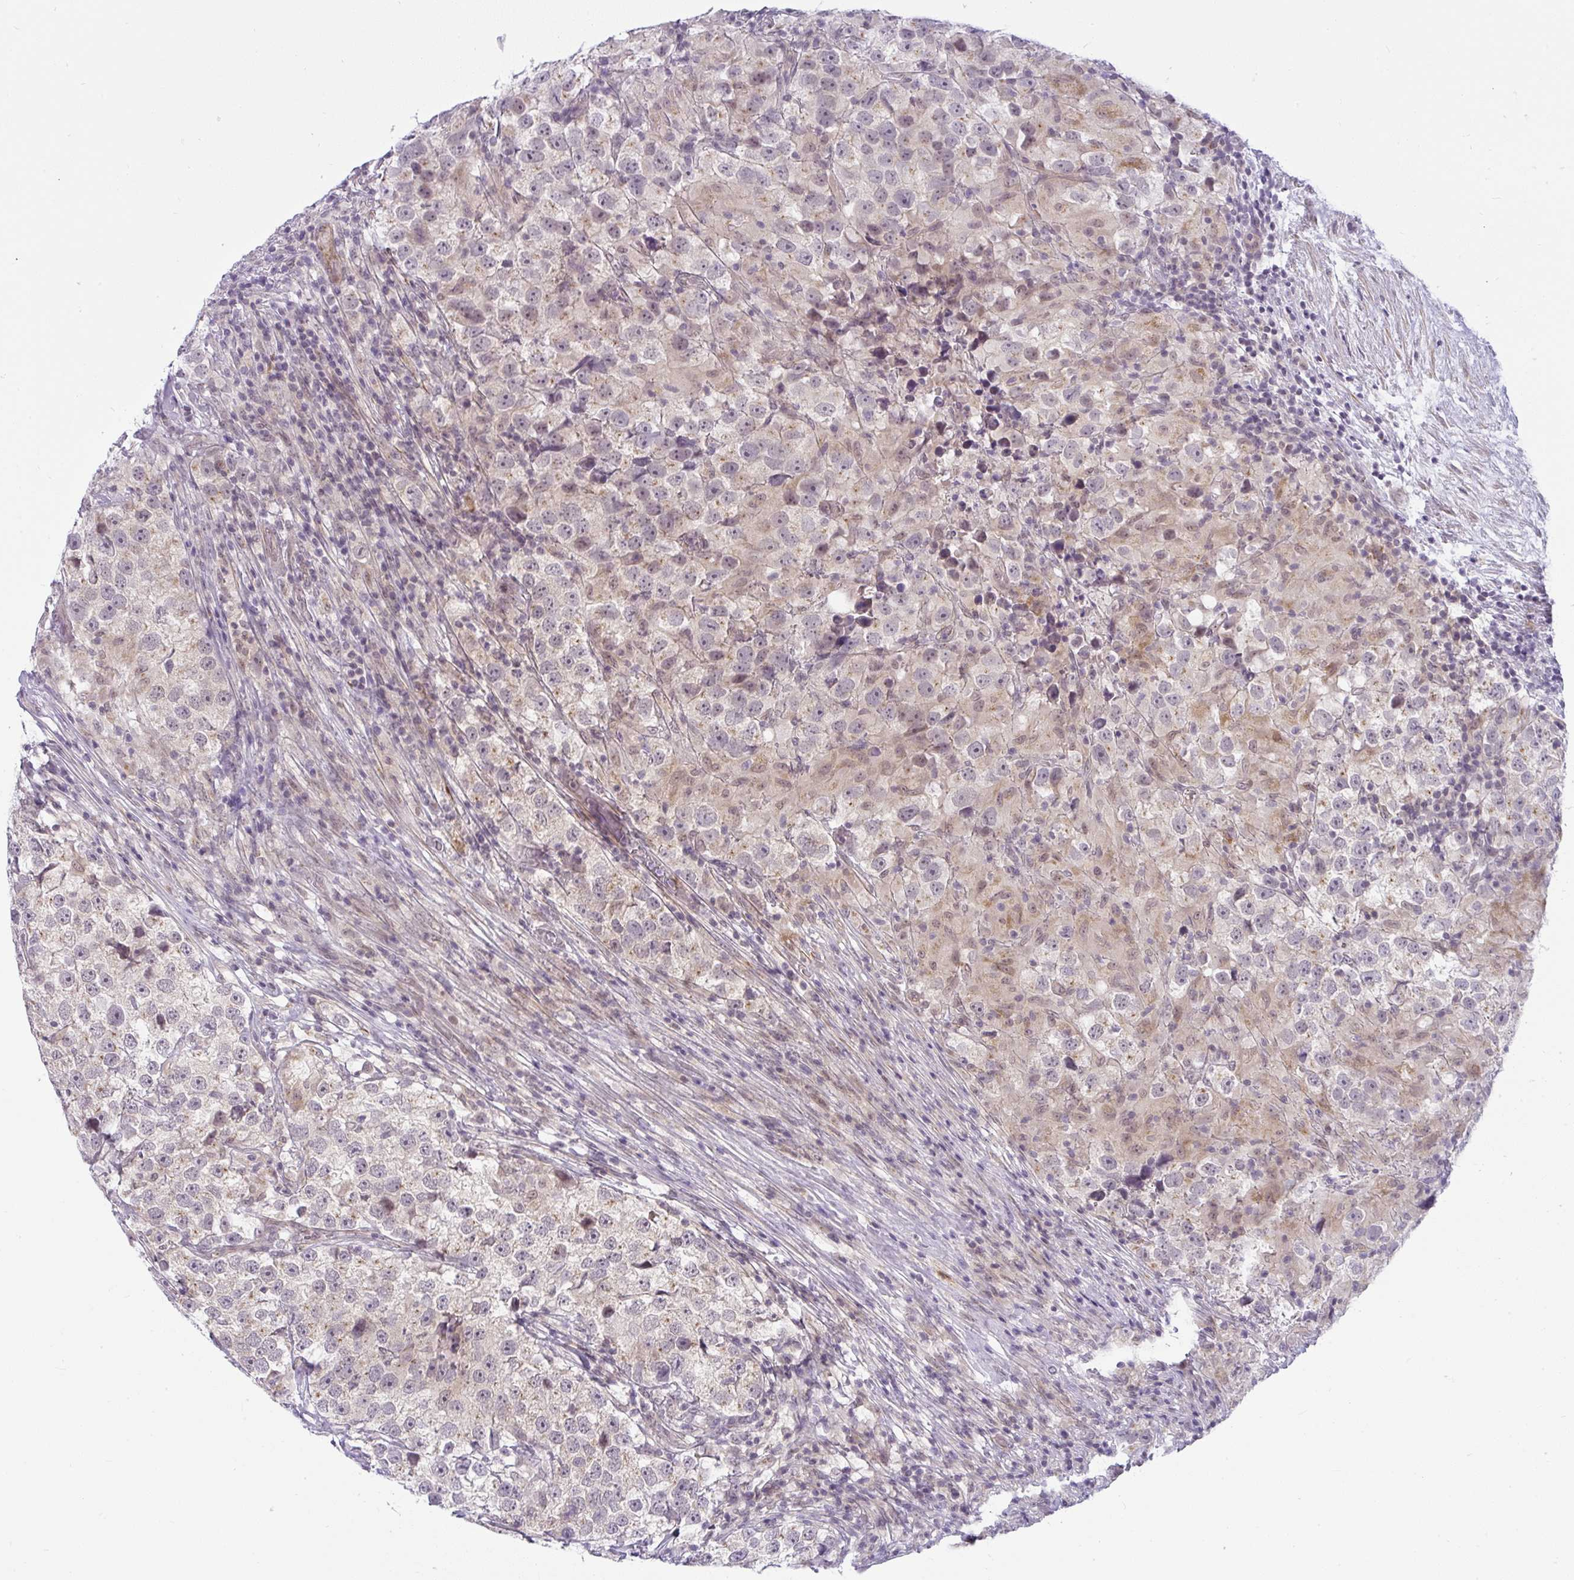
{"staining": {"intensity": "weak", "quantity": "<25%", "location": "cytoplasmic/membranous"}, "tissue": "testis cancer", "cell_type": "Tumor cells", "image_type": "cancer", "snomed": [{"axis": "morphology", "description": "Seminoma, NOS"}, {"axis": "topography", "description": "Testis"}], "caption": "The image demonstrates no staining of tumor cells in seminoma (testis).", "gene": "DZIP1", "patient": {"sex": "male", "age": 46}}